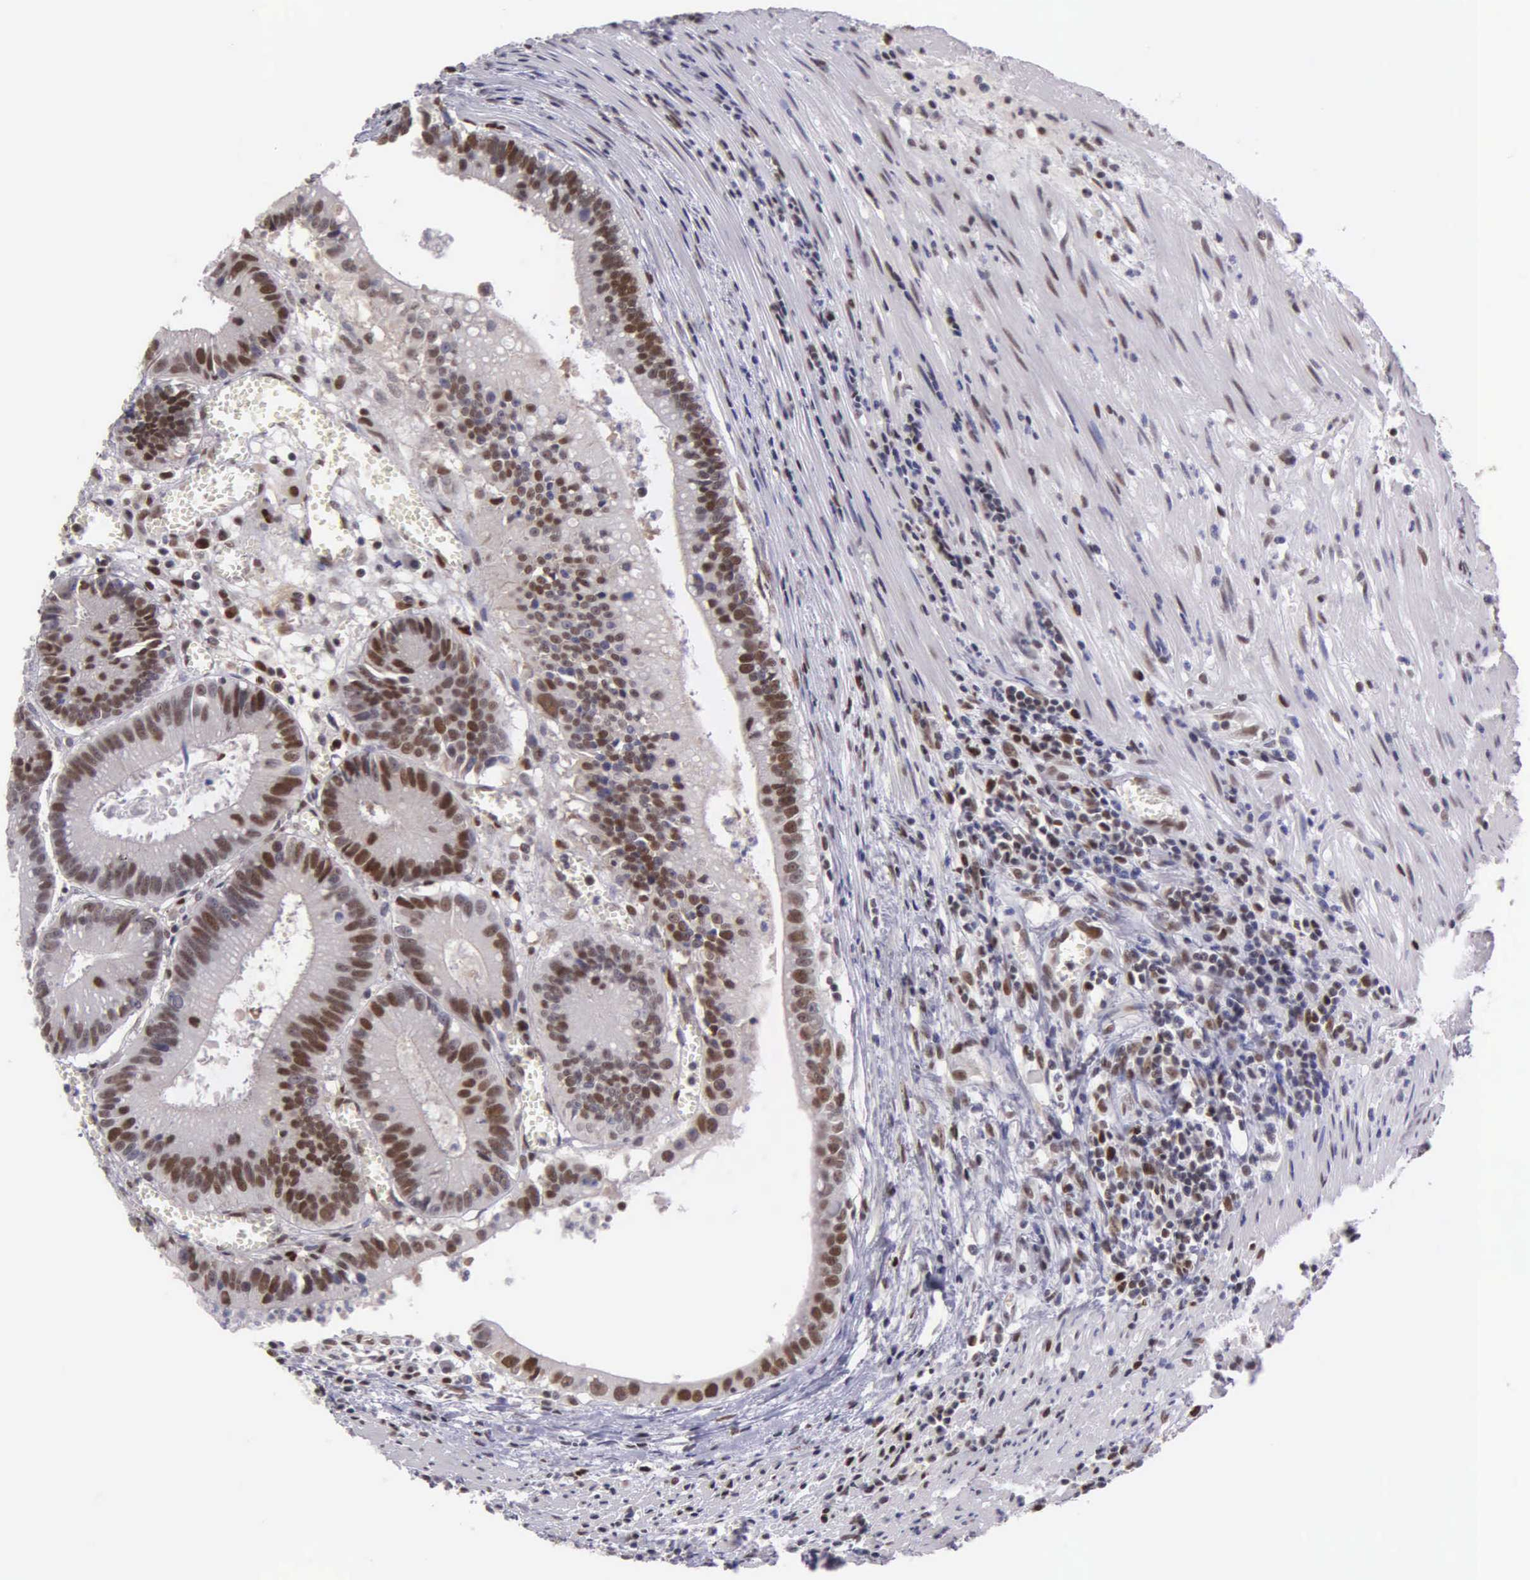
{"staining": {"intensity": "moderate", "quantity": ">75%", "location": "nuclear"}, "tissue": "colorectal cancer", "cell_type": "Tumor cells", "image_type": "cancer", "snomed": [{"axis": "morphology", "description": "Adenocarcinoma, NOS"}, {"axis": "topography", "description": "Rectum"}], "caption": "An IHC micrograph of neoplastic tissue is shown. Protein staining in brown labels moderate nuclear positivity in colorectal adenocarcinoma within tumor cells.", "gene": "UBR7", "patient": {"sex": "female", "age": 81}}